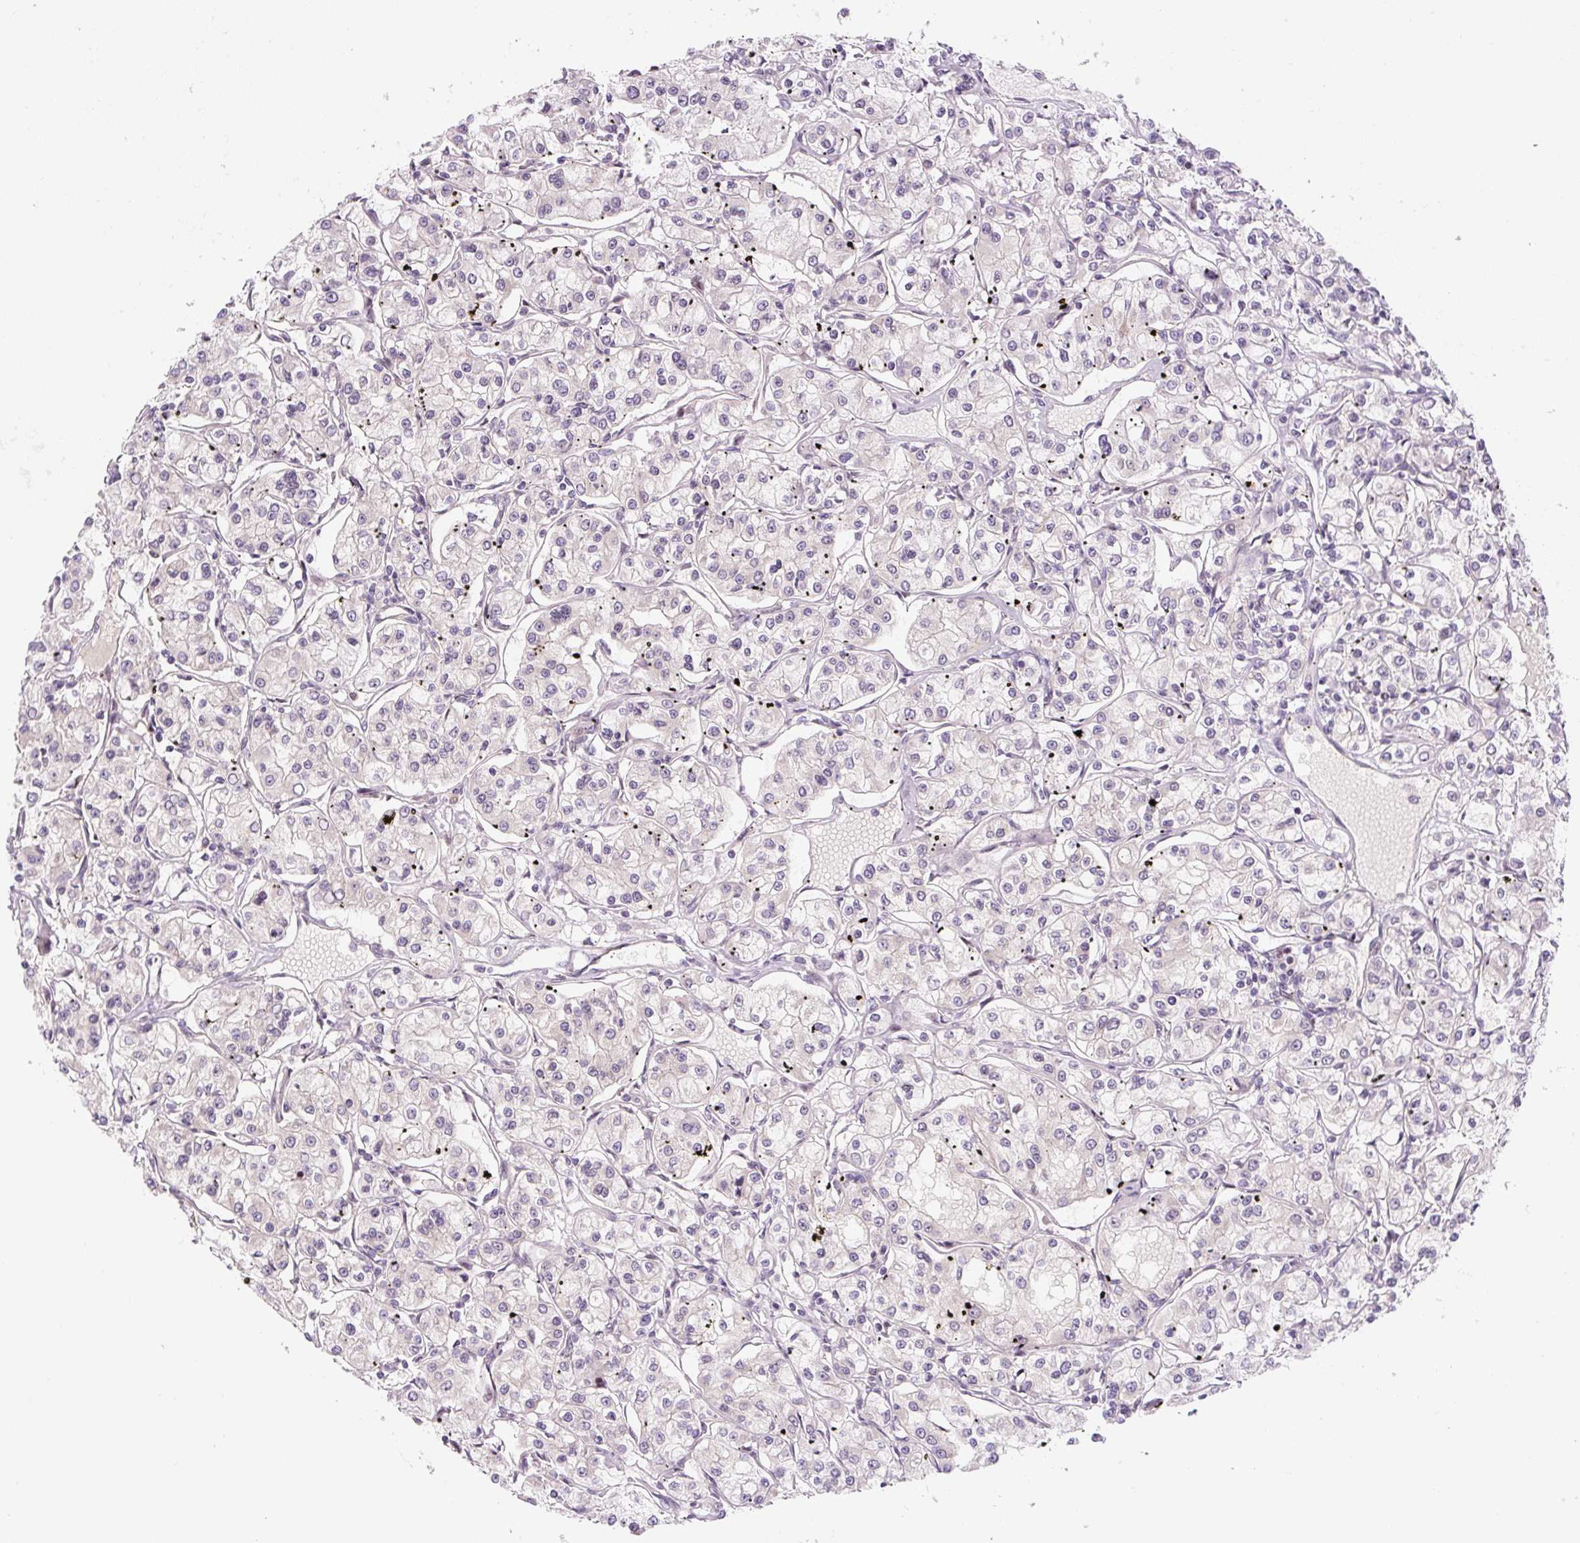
{"staining": {"intensity": "negative", "quantity": "none", "location": "none"}, "tissue": "renal cancer", "cell_type": "Tumor cells", "image_type": "cancer", "snomed": [{"axis": "morphology", "description": "Adenocarcinoma, NOS"}, {"axis": "topography", "description": "Kidney"}], "caption": "Renal cancer was stained to show a protein in brown. There is no significant expression in tumor cells.", "gene": "YIF1B", "patient": {"sex": "female", "age": 59}}